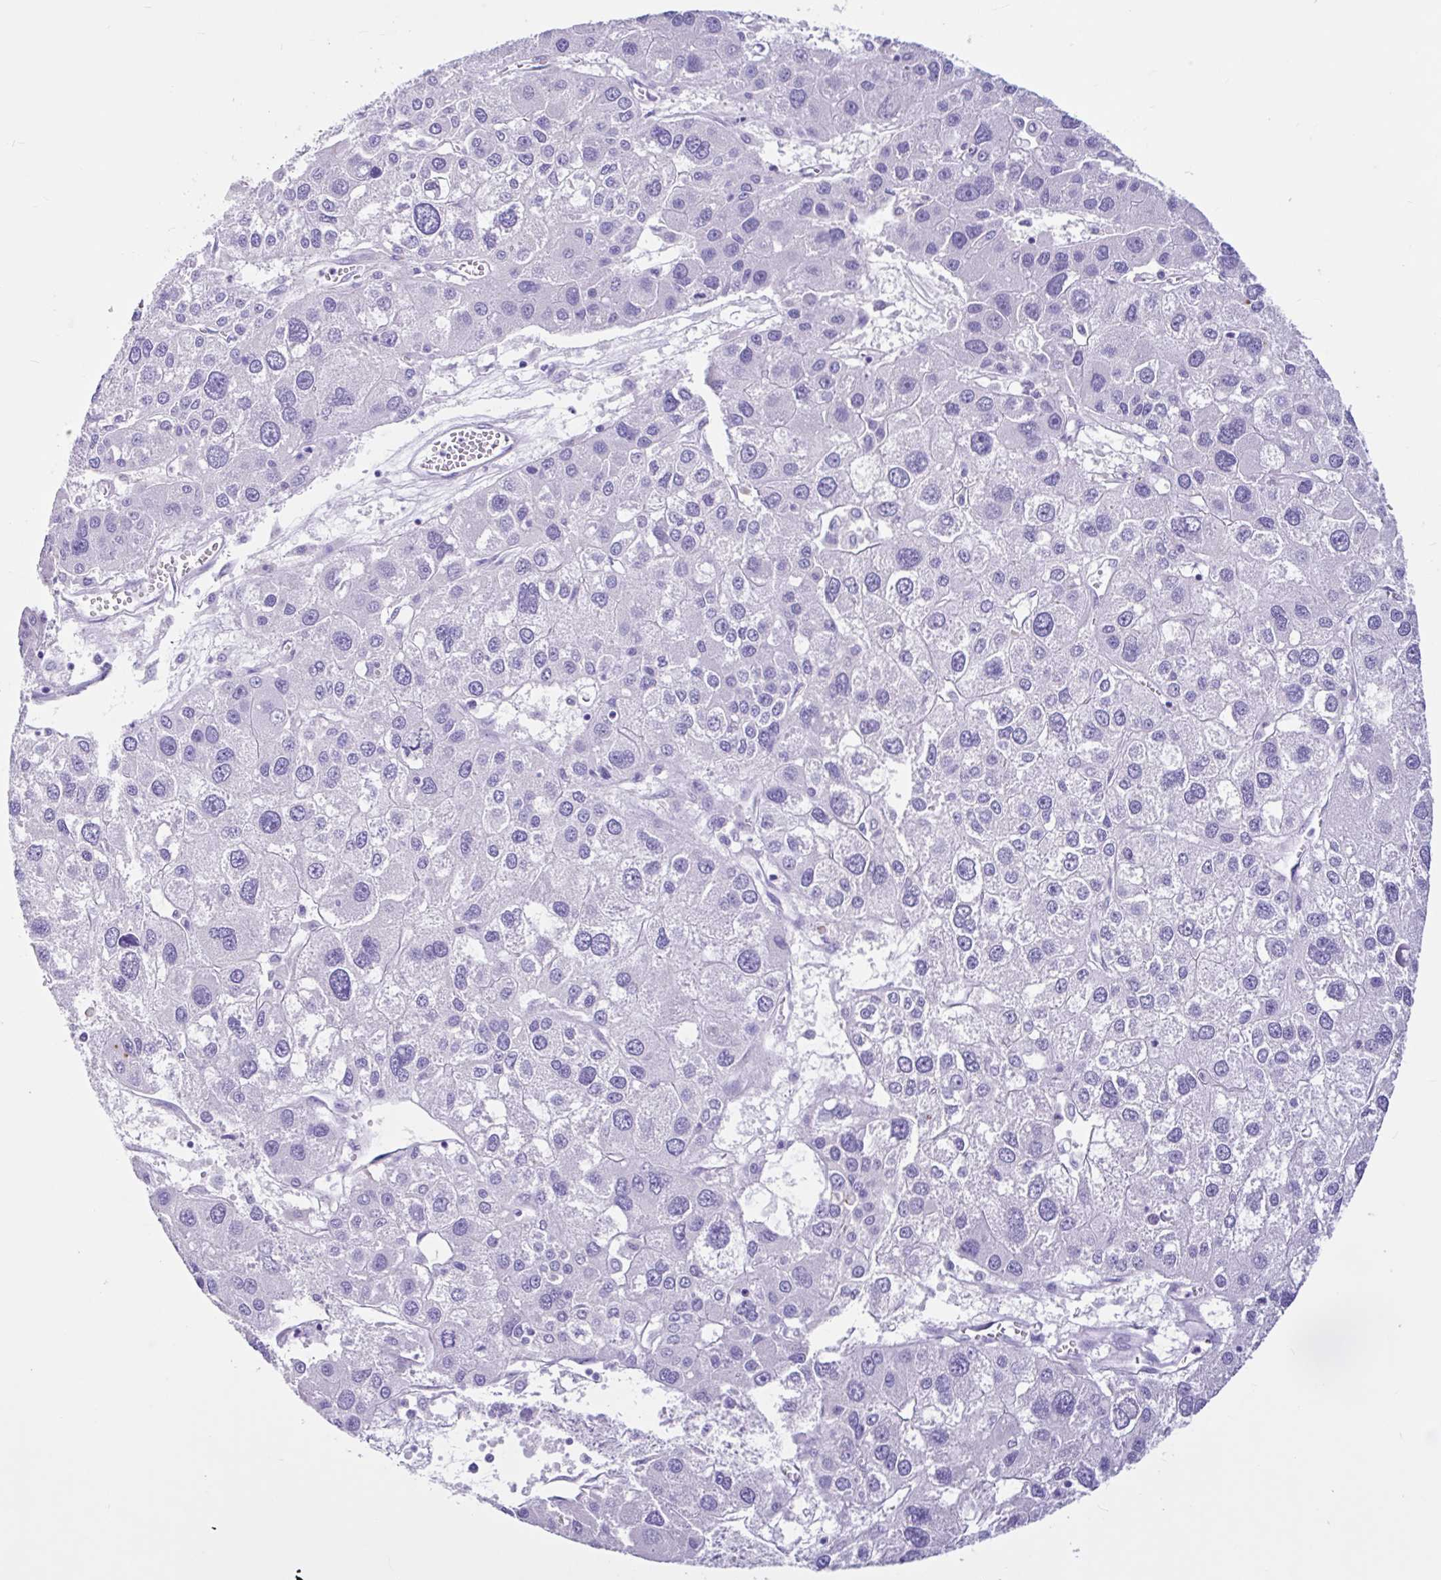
{"staining": {"intensity": "negative", "quantity": "none", "location": "none"}, "tissue": "liver cancer", "cell_type": "Tumor cells", "image_type": "cancer", "snomed": [{"axis": "morphology", "description": "Carcinoma, Hepatocellular, NOS"}, {"axis": "topography", "description": "Liver"}], "caption": "IHC image of liver cancer stained for a protein (brown), which reveals no staining in tumor cells.", "gene": "CYP19A1", "patient": {"sex": "male", "age": 73}}